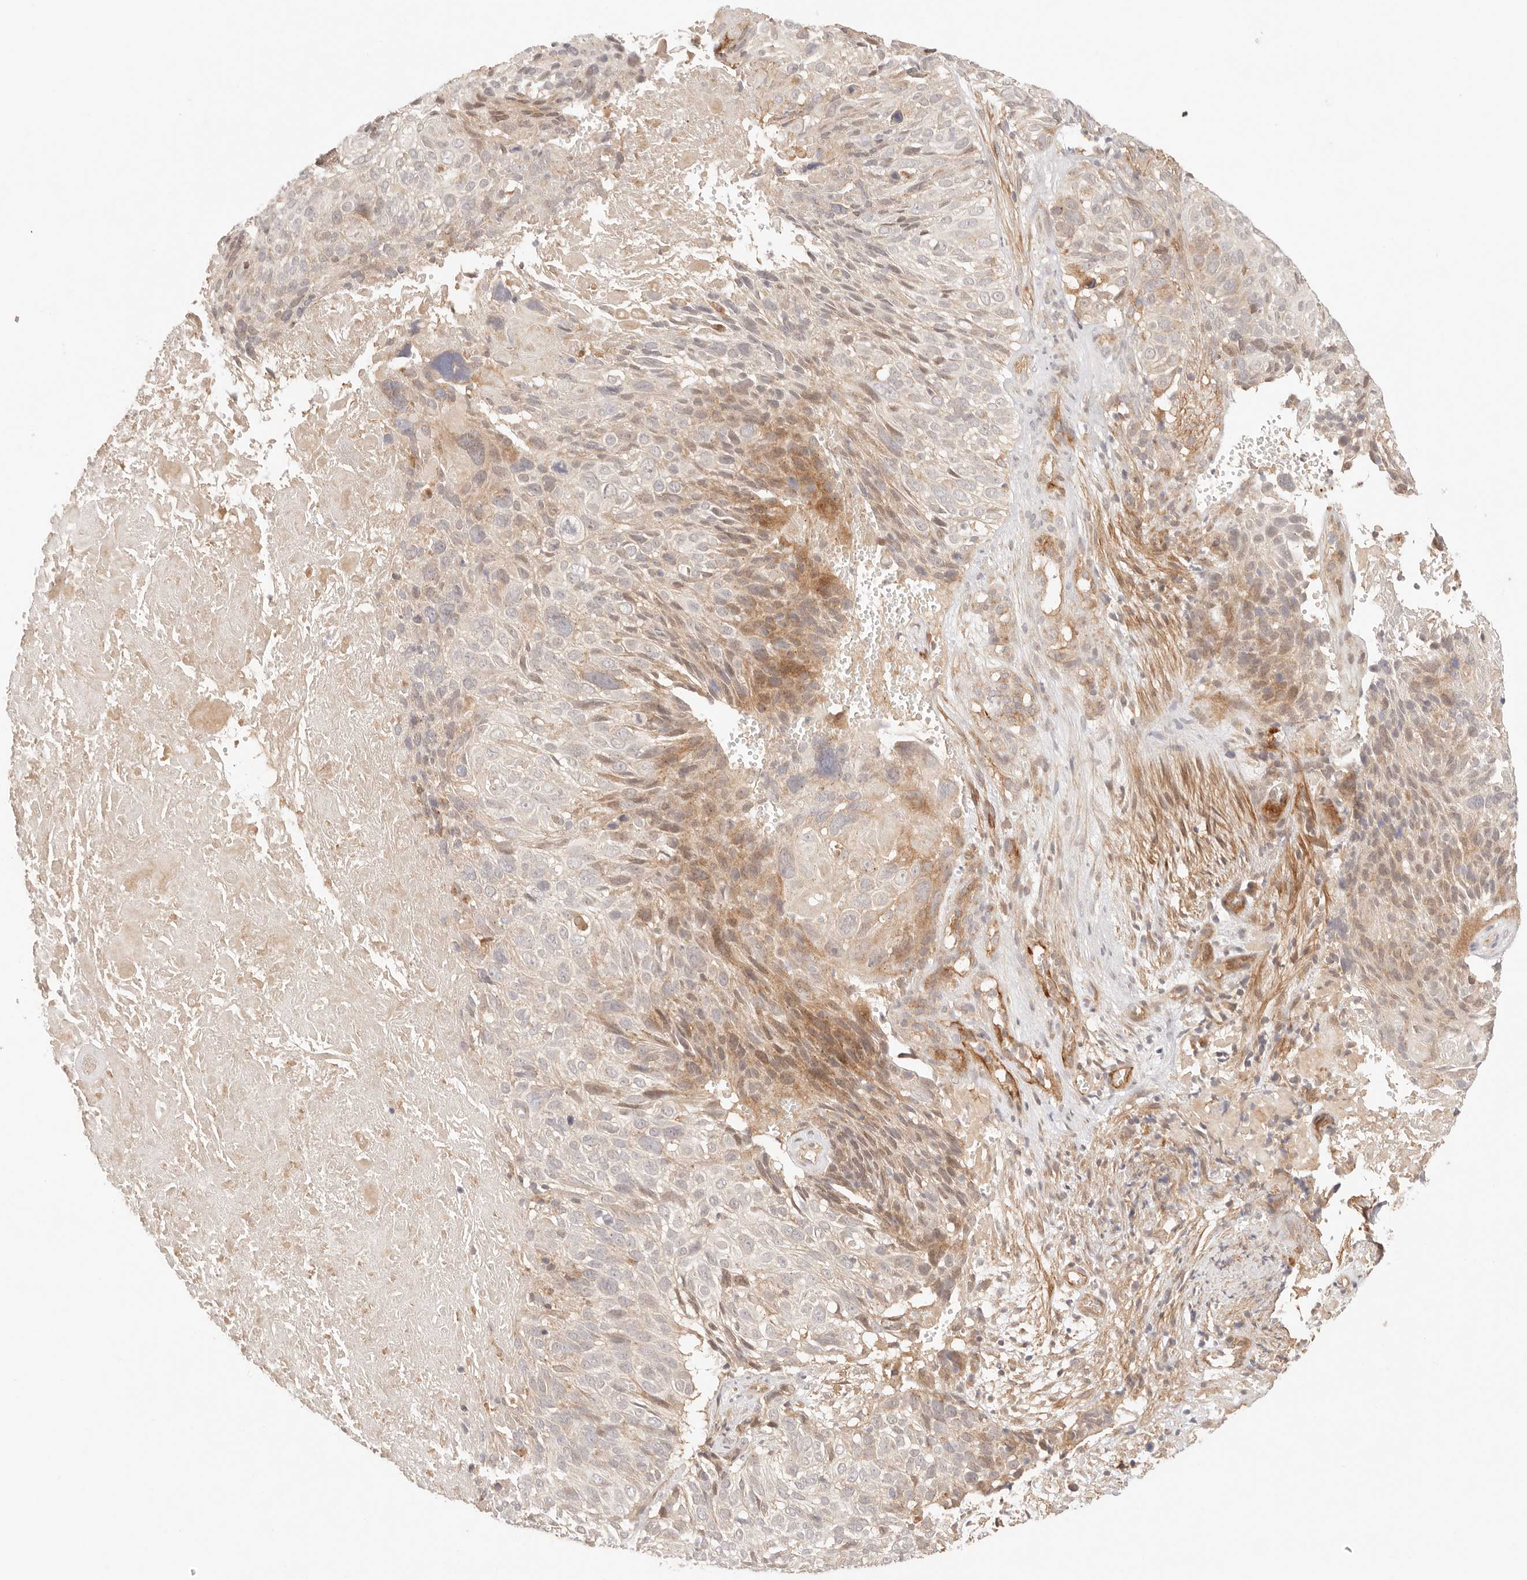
{"staining": {"intensity": "moderate", "quantity": "25%-75%", "location": "cytoplasmic/membranous"}, "tissue": "cervical cancer", "cell_type": "Tumor cells", "image_type": "cancer", "snomed": [{"axis": "morphology", "description": "Squamous cell carcinoma, NOS"}, {"axis": "topography", "description": "Cervix"}], "caption": "Squamous cell carcinoma (cervical) stained with DAB immunohistochemistry (IHC) shows medium levels of moderate cytoplasmic/membranous staining in approximately 25%-75% of tumor cells.", "gene": "IL1R2", "patient": {"sex": "female", "age": 74}}